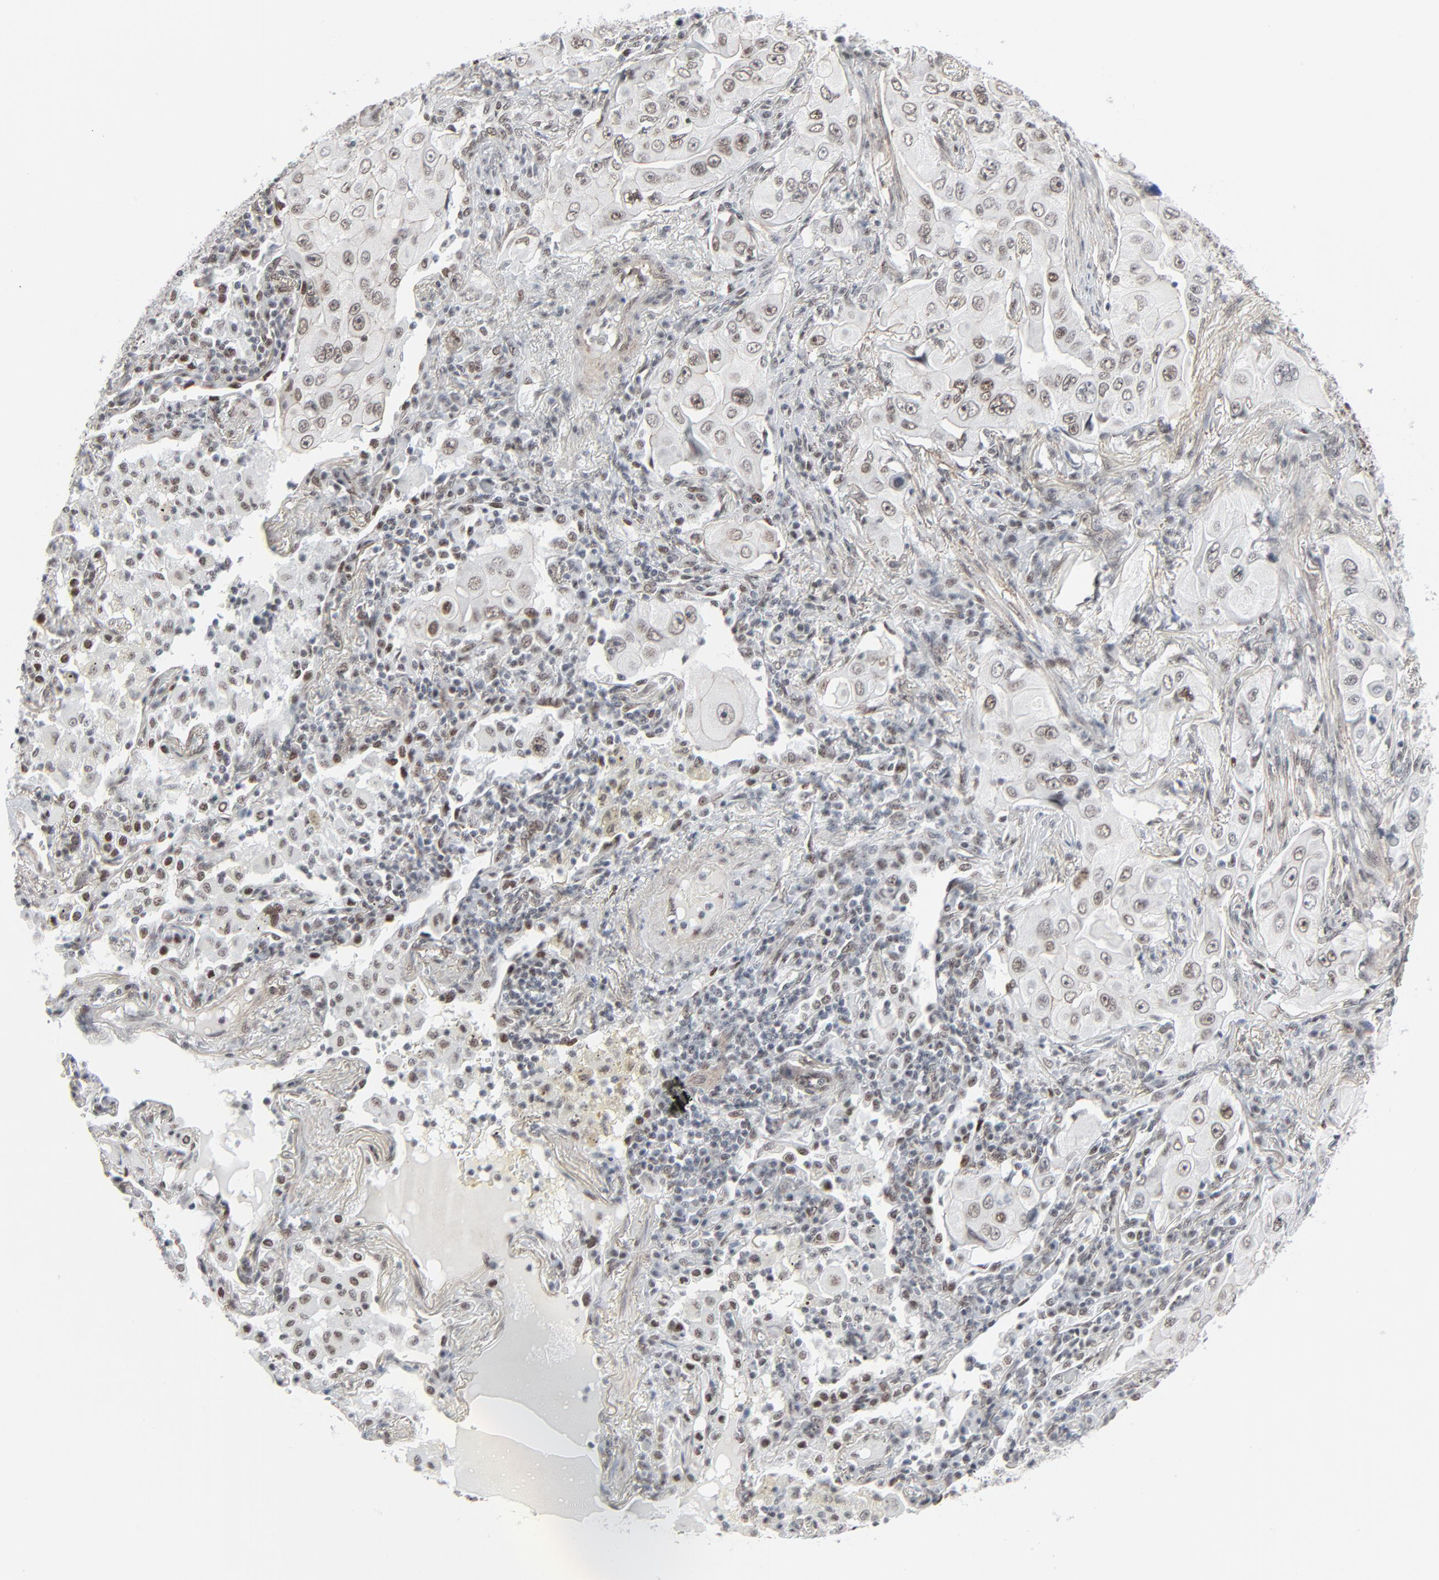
{"staining": {"intensity": "moderate", "quantity": "25%-75%", "location": "nuclear"}, "tissue": "lung cancer", "cell_type": "Tumor cells", "image_type": "cancer", "snomed": [{"axis": "morphology", "description": "Adenocarcinoma, NOS"}, {"axis": "topography", "description": "Lung"}], "caption": "About 25%-75% of tumor cells in adenocarcinoma (lung) display moderate nuclear protein expression as visualized by brown immunohistochemical staining.", "gene": "FBXO28", "patient": {"sex": "male", "age": 84}}